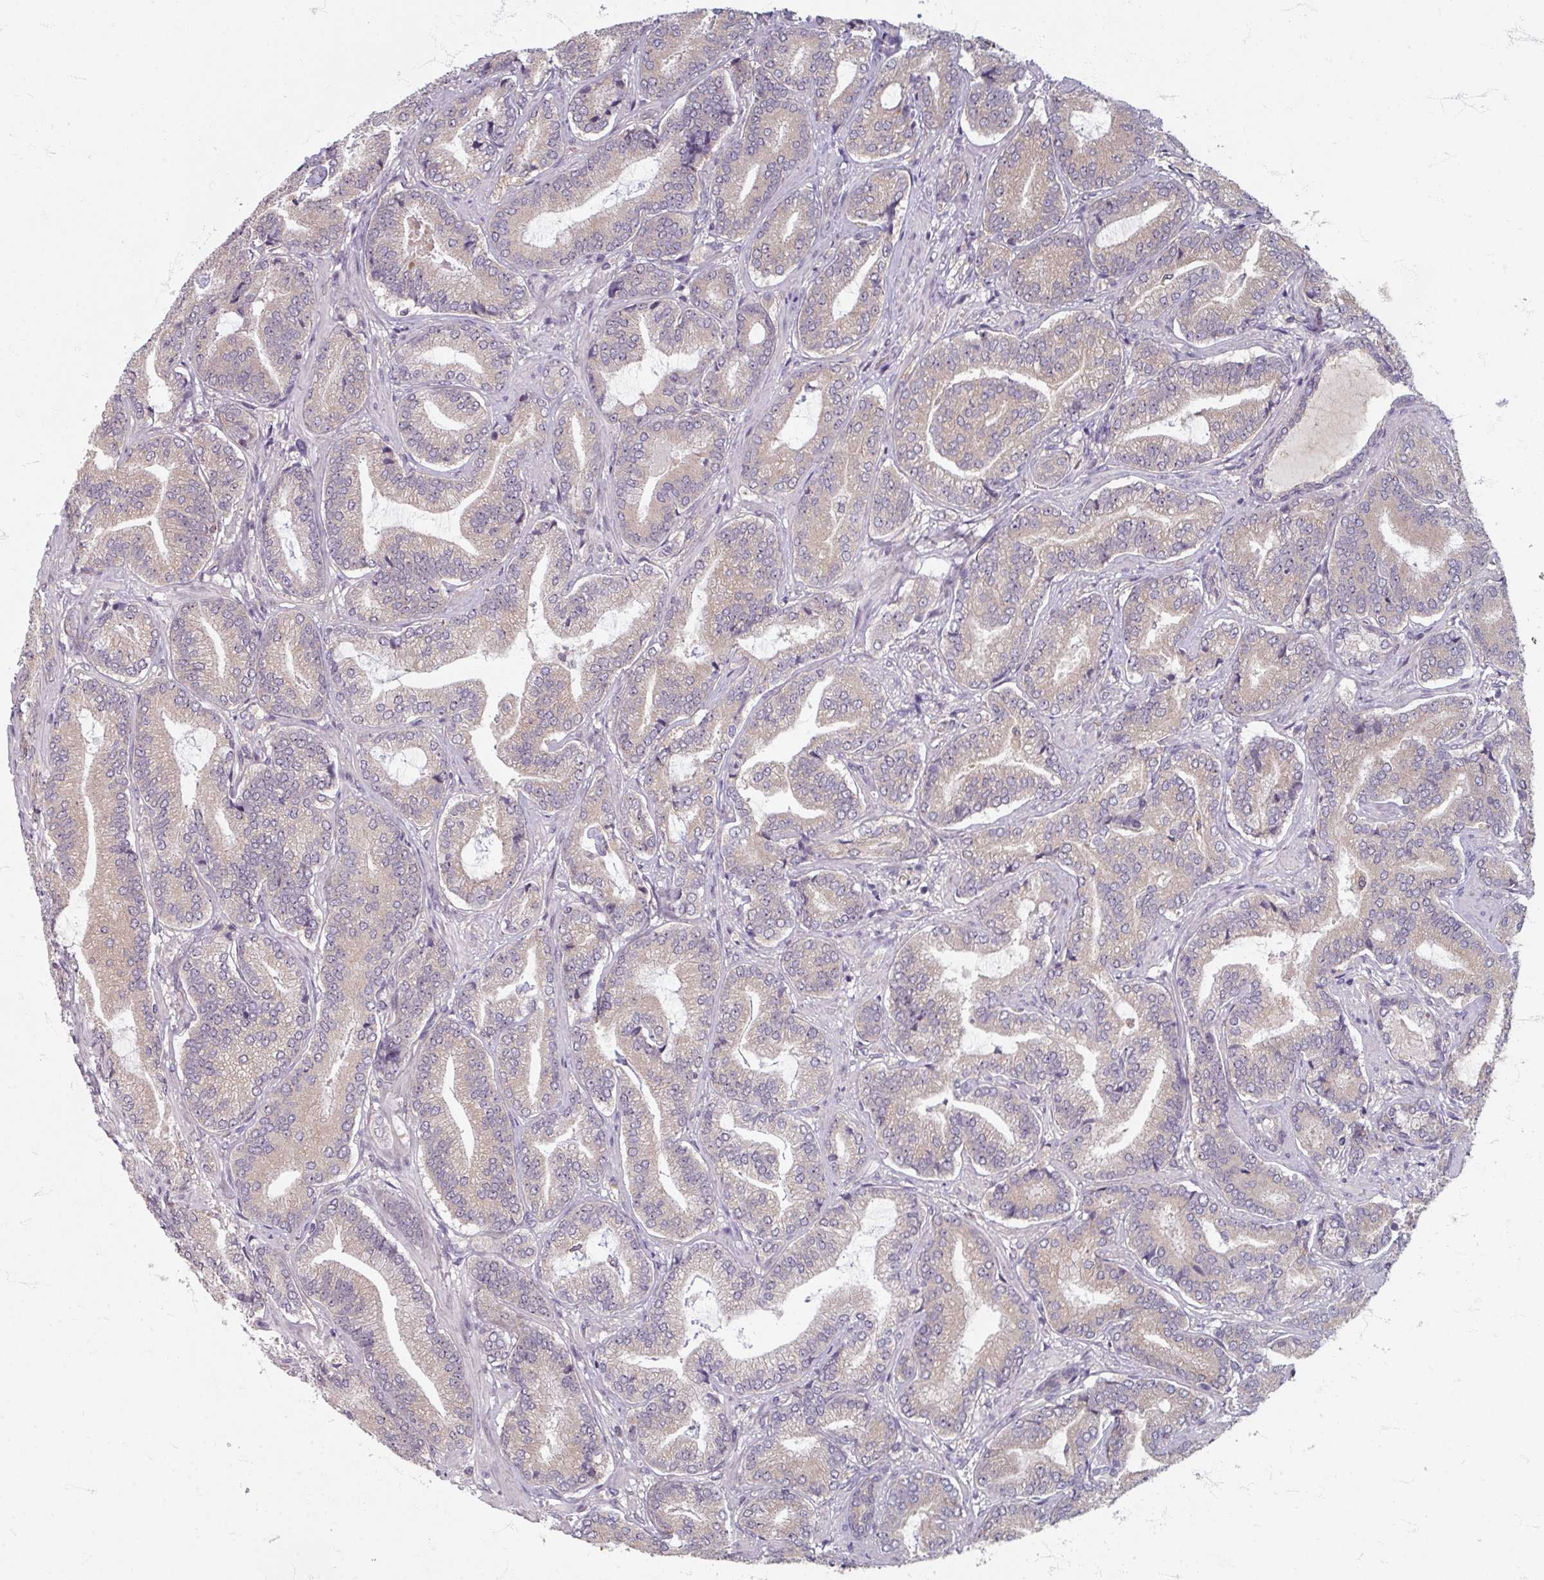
{"staining": {"intensity": "weak", "quantity": "<25%", "location": "cytoplasmic/membranous"}, "tissue": "prostate cancer", "cell_type": "Tumor cells", "image_type": "cancer", "snomed": [{"axis": "morphology", "description": "Adenocarcinoma, Low grade"}, {"axis": "topography", "description": "Prostate and seminal vesicle, NOS"}], "caption": "An image of human prostate adenocarcinoma (low-grade) is negative for staining in tumor cells.", "gene": "STAM", "patient": {"sex": "male", "age": 61}}